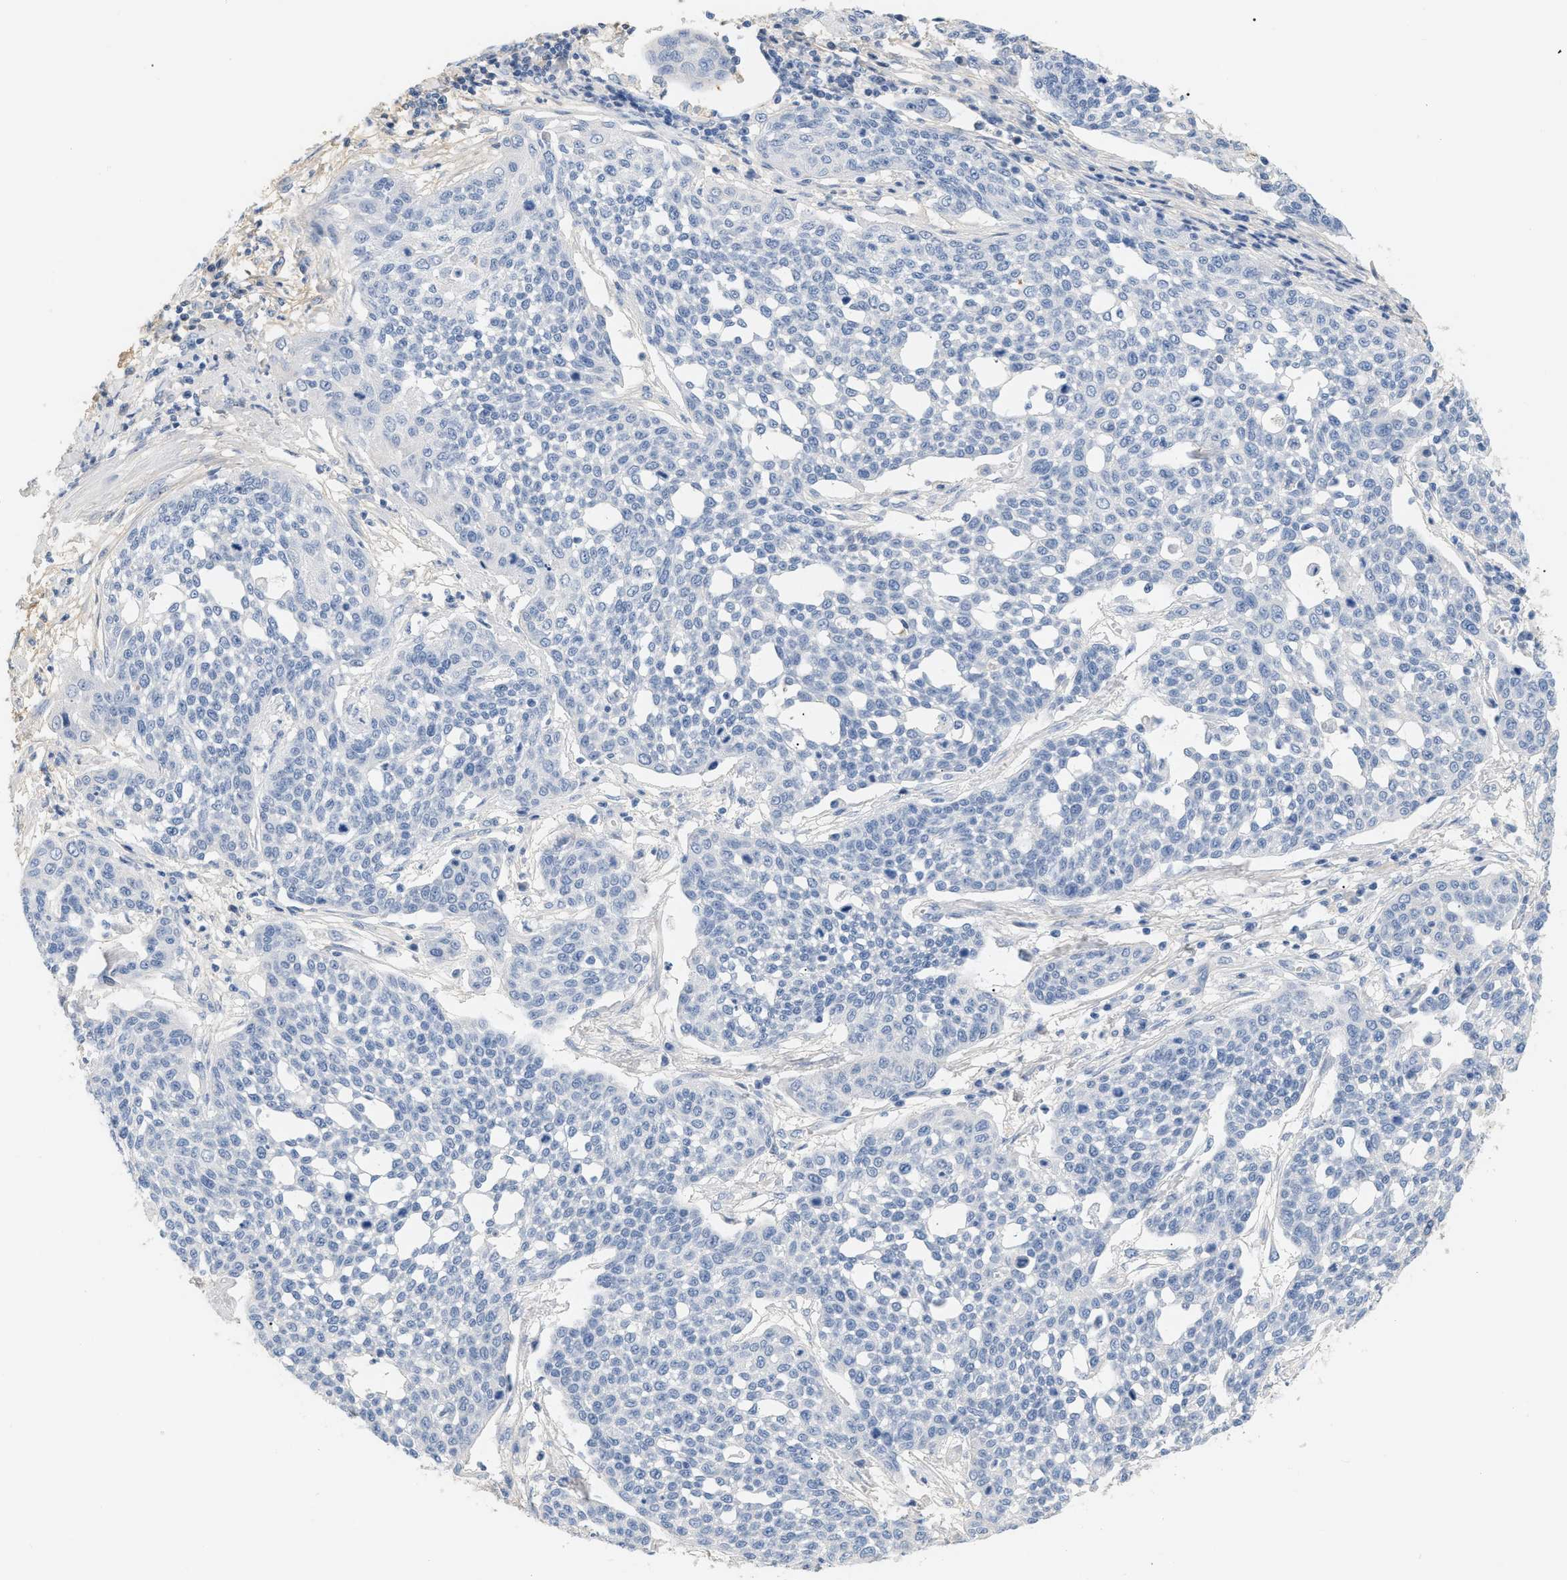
{"staining": {"intensity": "negative", "quantity": "none", "location": "none"}, "tissue": "cervical cancer", "cell_type": "Tumor cells", "image_type": "cancer", "snomed": [{"axis": "morphology", "description": "Squamous cell carcinoma, NOS"}, {"axis": "topography", "description": "Cervix"}], "caption": "This is an immunohistochemistry histopathology image of cervical cancer. There is no staining in tumor cells.", "gene": "CFH", "patient": {"sex": "female", "age": 34}}